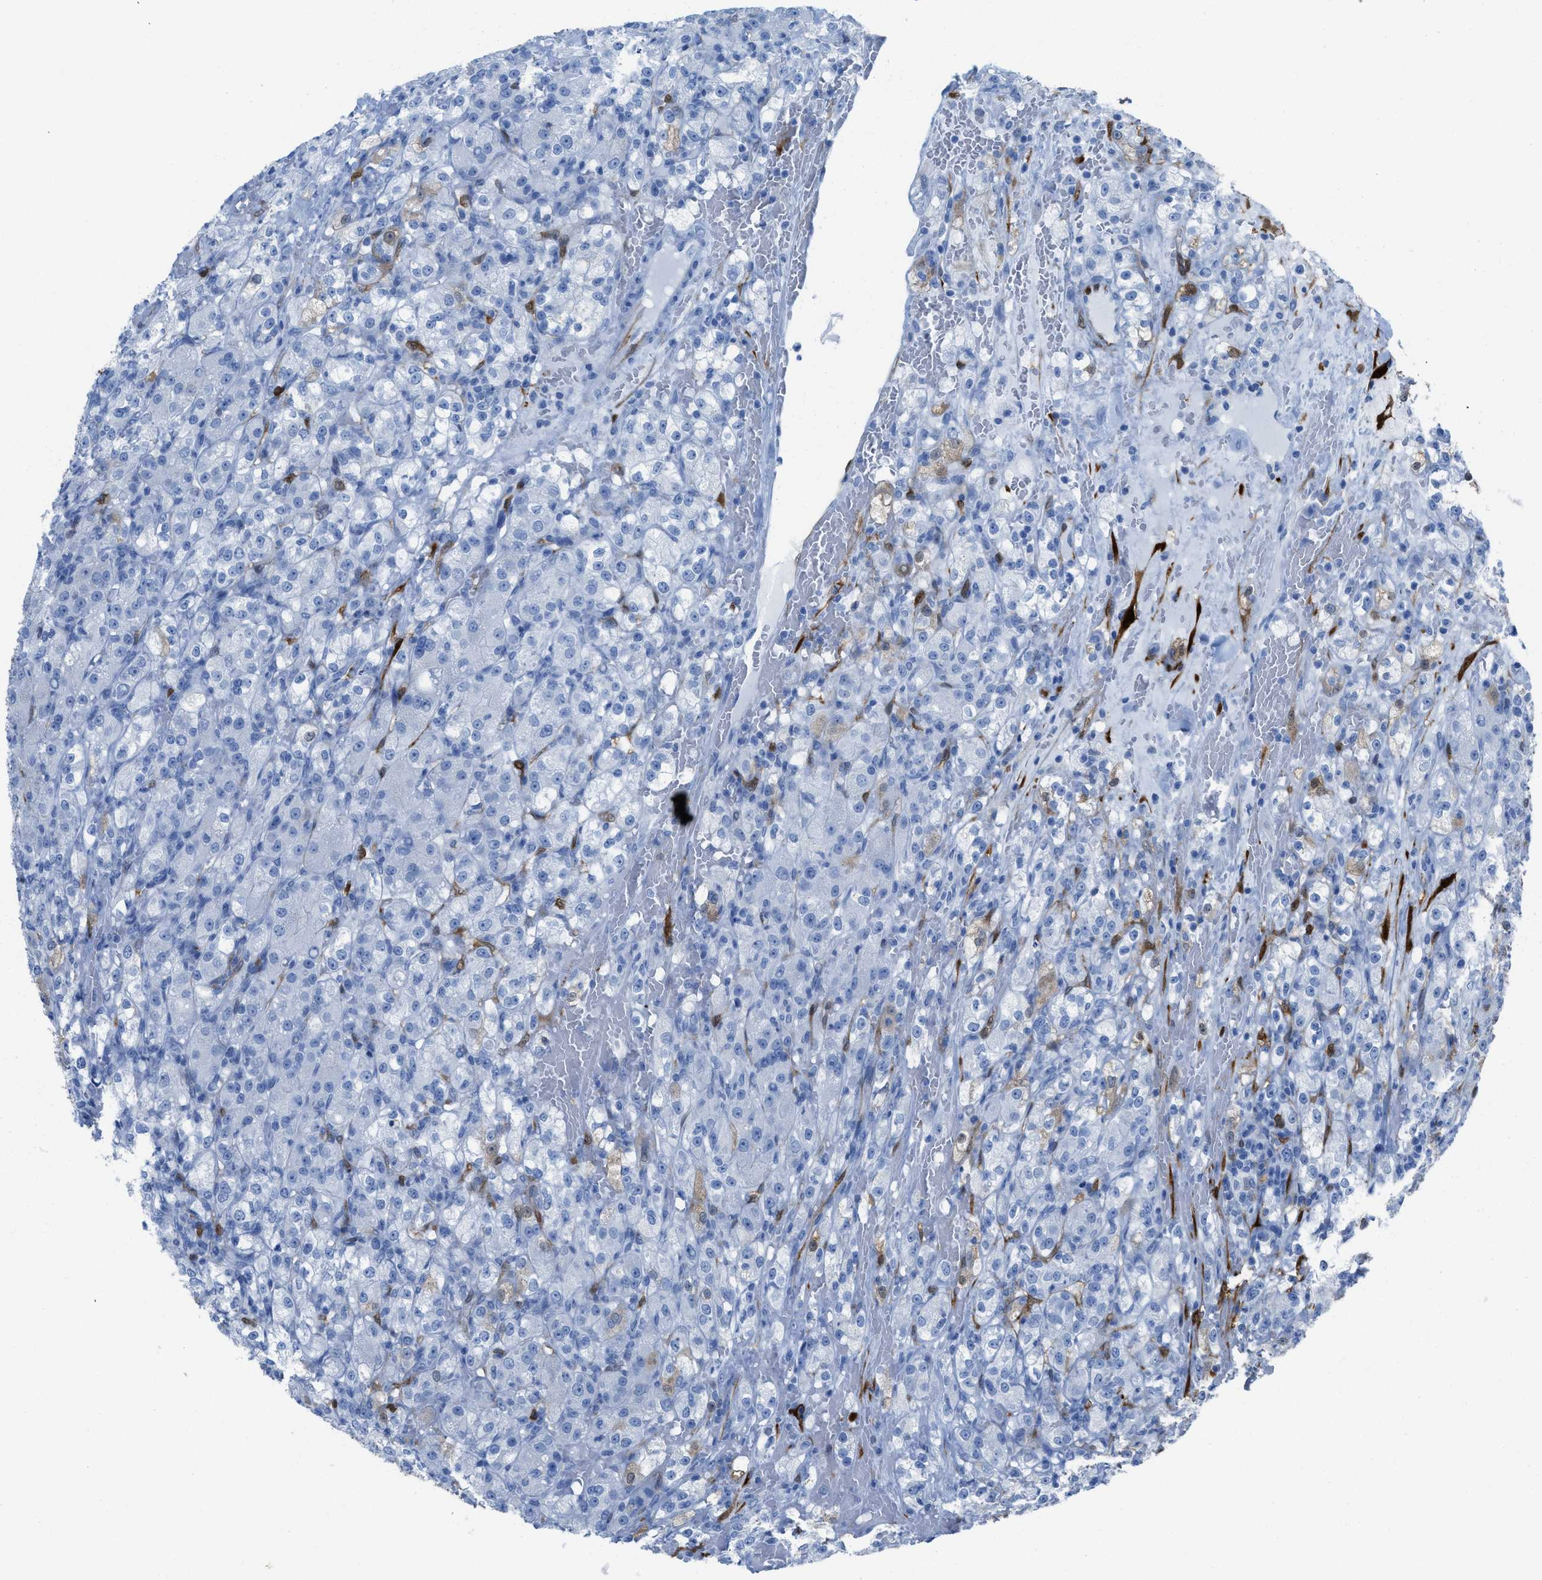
{"staining": {"intensity": "weak", "quantity": "<25%", "location": "cytoplasmic/membranous"}, "tissue": "renal cancer", "cell_type": "Tumor cells", "image_type": "cancer", "snomed": [{"axis": "morphology", "description": "Normal tissue, NOS"}, {"axis": "morphology", "description": "Adenocarcinoma, NOS"}, {"axis": "topography", "description": "Kidney"}], "caption": "Renal adenocarcinoma stained for a protein using immunohistochemistry shows no expression tumor cells.", "gene": "CDKN2A", "patient": {"sex": "male", "age": 61}}